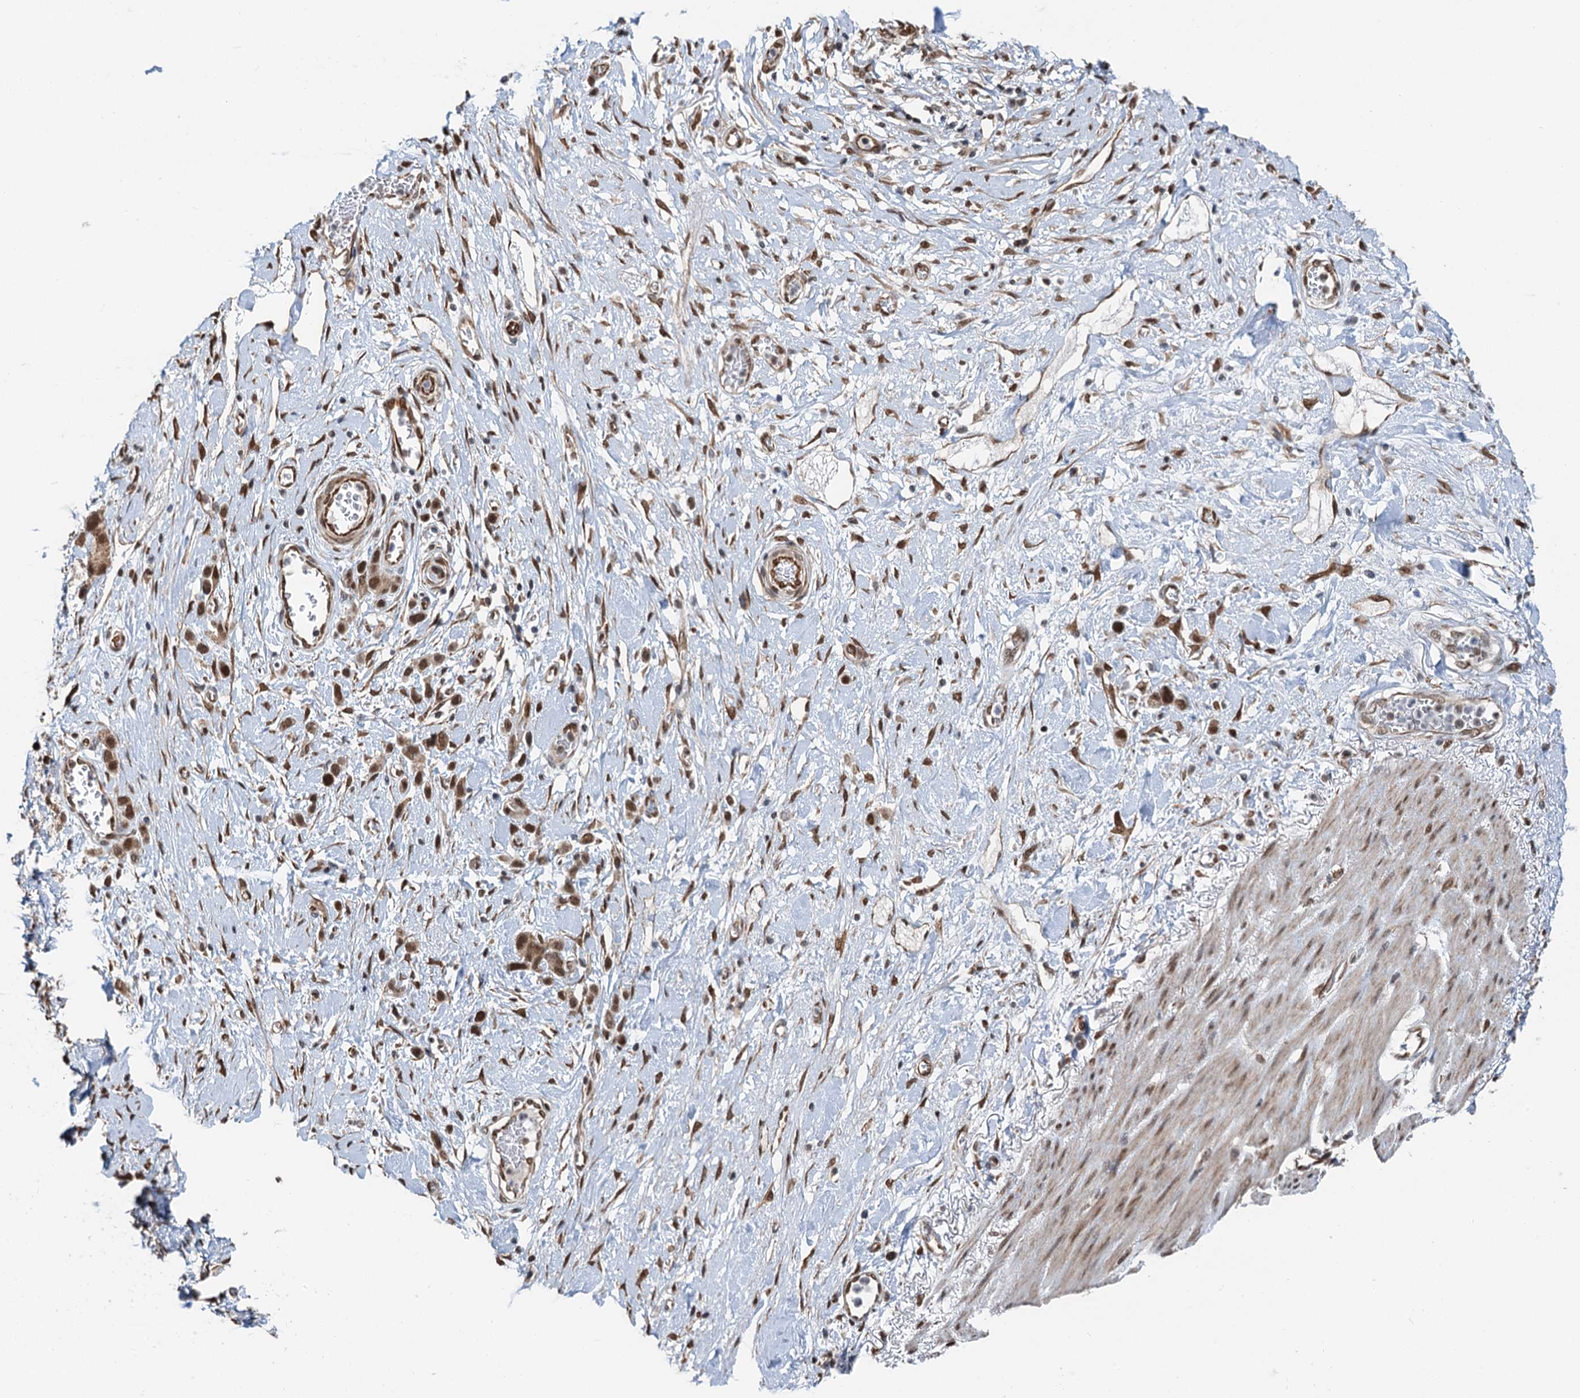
{"staining": {"intensity": "moderate", "quantity": ">75%", "location": "nuclear"}, "tissue": "stomach cancer", "cell_type": "Tumor cells", "image_type": "cancer", "snomed": [{"axis": "morphology", "description": "Adenocarcinoma, NOS"}, {"axis": "morphology", "description": "Adenocarcinoma, High grade"}, {"axis": "topography", "description": "Stomach, upper"}, {"axis": "topography", "description": "Stomach, lower"}], "caption": "A brown stain shows moderate nuclear staining of a protein in adenocarcinoma (stomach) tumor cells.", "gene": "CFDP1", "patient": {"sex": "female", "age": 65}}